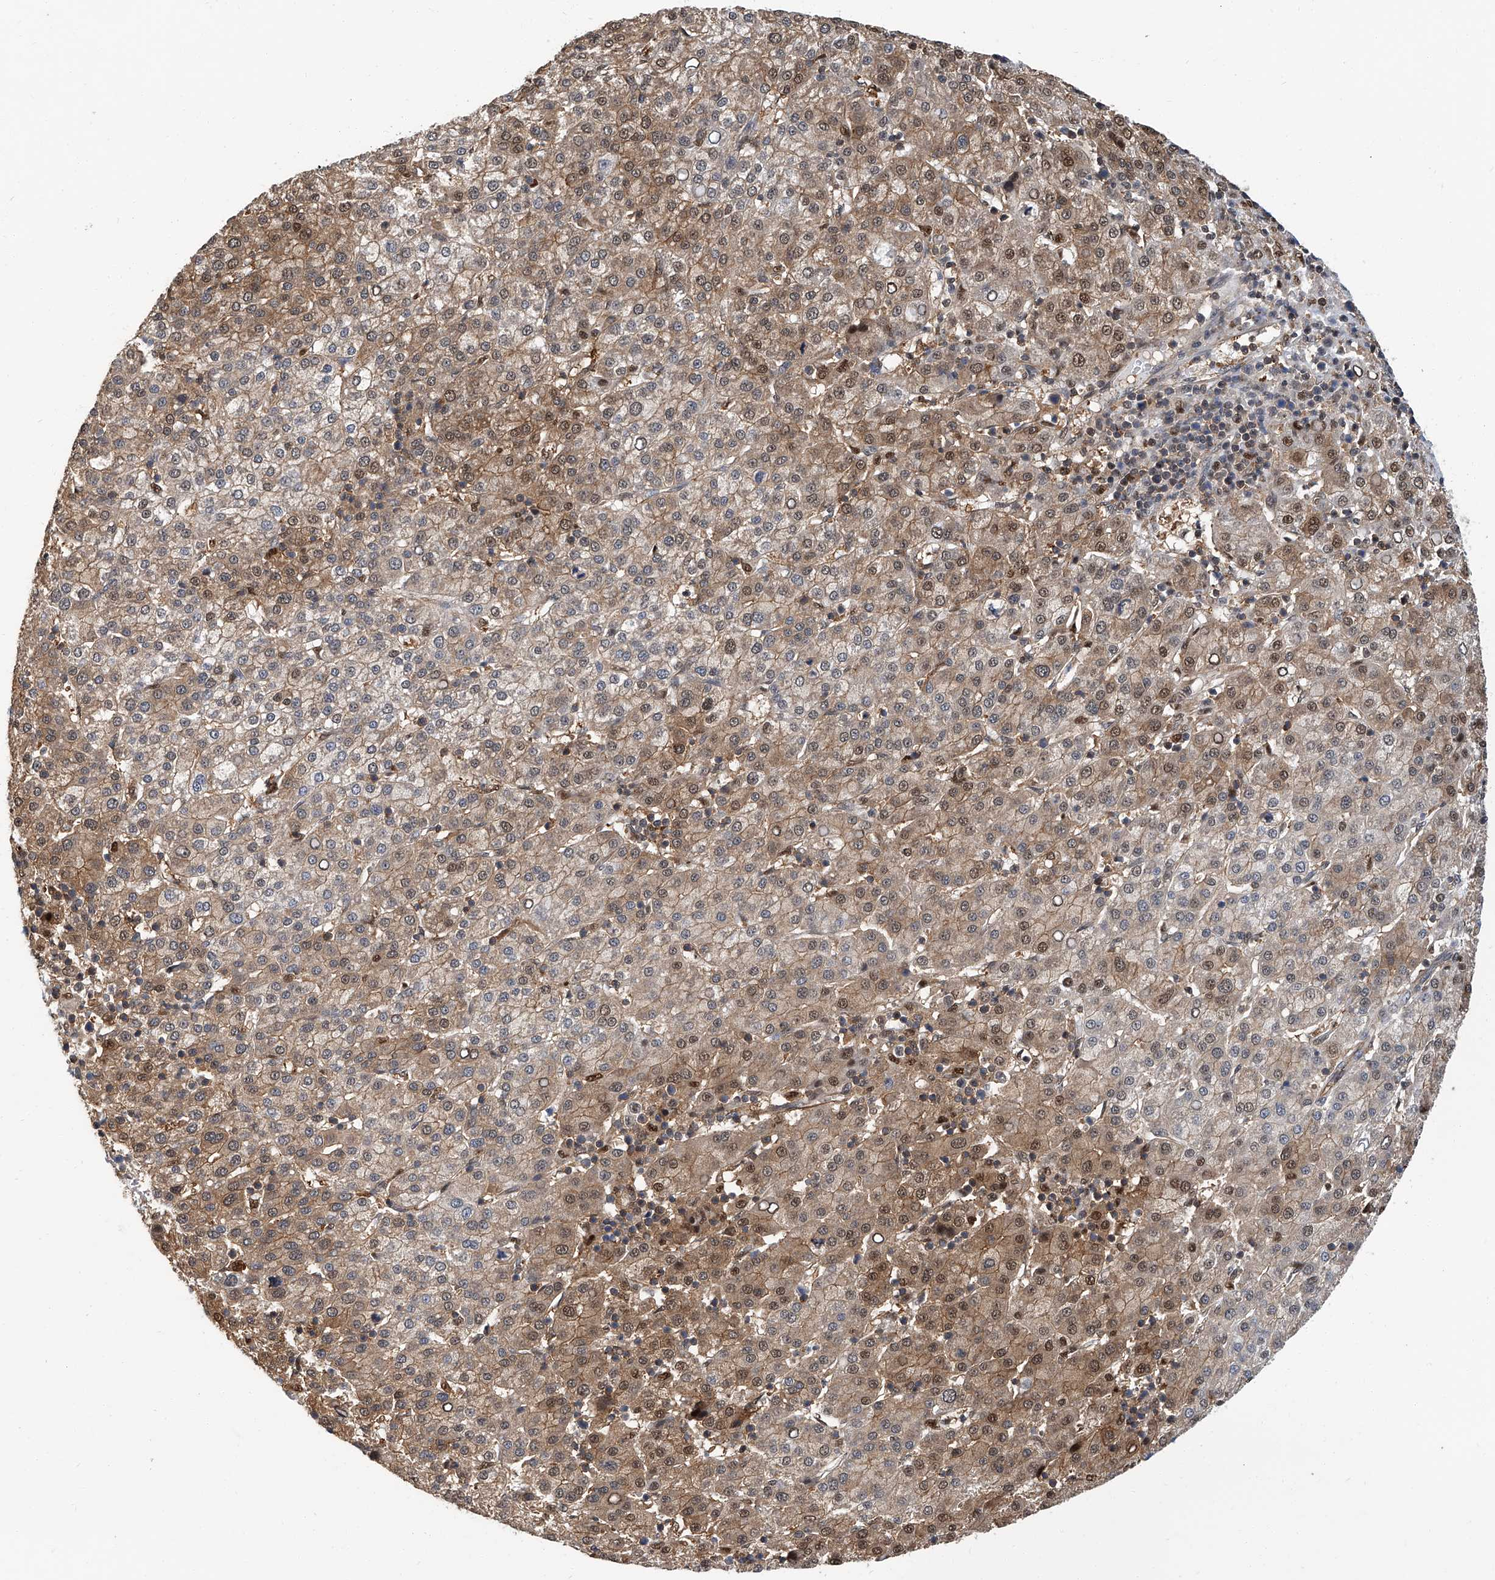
{"staining": {"intensity": "moderate", "quantity": ">75%", "location": "cytoplasmic/membranous,nuclear"}, "tissue": "liver cancer", "cell_type": "Tumor cells", "image_type": "cancer", "snomed": [{"axis": "morphology", "description": "Carcinoma, Hepatocellular, NOS"}, {"axis": "topography", "description": "Liver"}], "caption": "This histopathology image reveals liver hepatocellular carcinoma stained with immunohistochemistry to label a protein in brown. The cytoplasmic/membranous and nuclear of tumor cells show moderate positivity for the protein. Nuclei are counter-stained blue.", "gene": "PSMB10", "patient": {"sex": "female", "age": 58}}